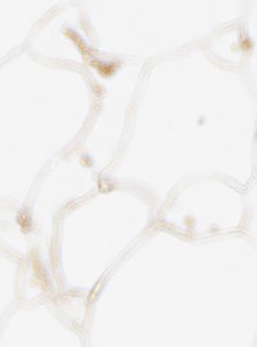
{"staining": {"intensity": "negative", "quantity": "none", "location": "none"}, "tissue": "adipose tissue", "cell_type": "Adipocytes", "image_type": "normal", "snomed": [{"axis": "morphology", "description": "Normal tissue, NOS"}, {"axis": "morphology", "description": "Duct carcinoma"}, {"axis": "topography", "description": "Breast"}, {"axis": "topography", "description": "Adipose tissue"}], "caption": "Adipocytes are negative for protein expression in normal human adipose tissue. (DAB immunohistochemistry visualized using brightfield microscopy, high magnification).", "gene": "SPARC", "patient": {"sex": "female", "age": 37}}